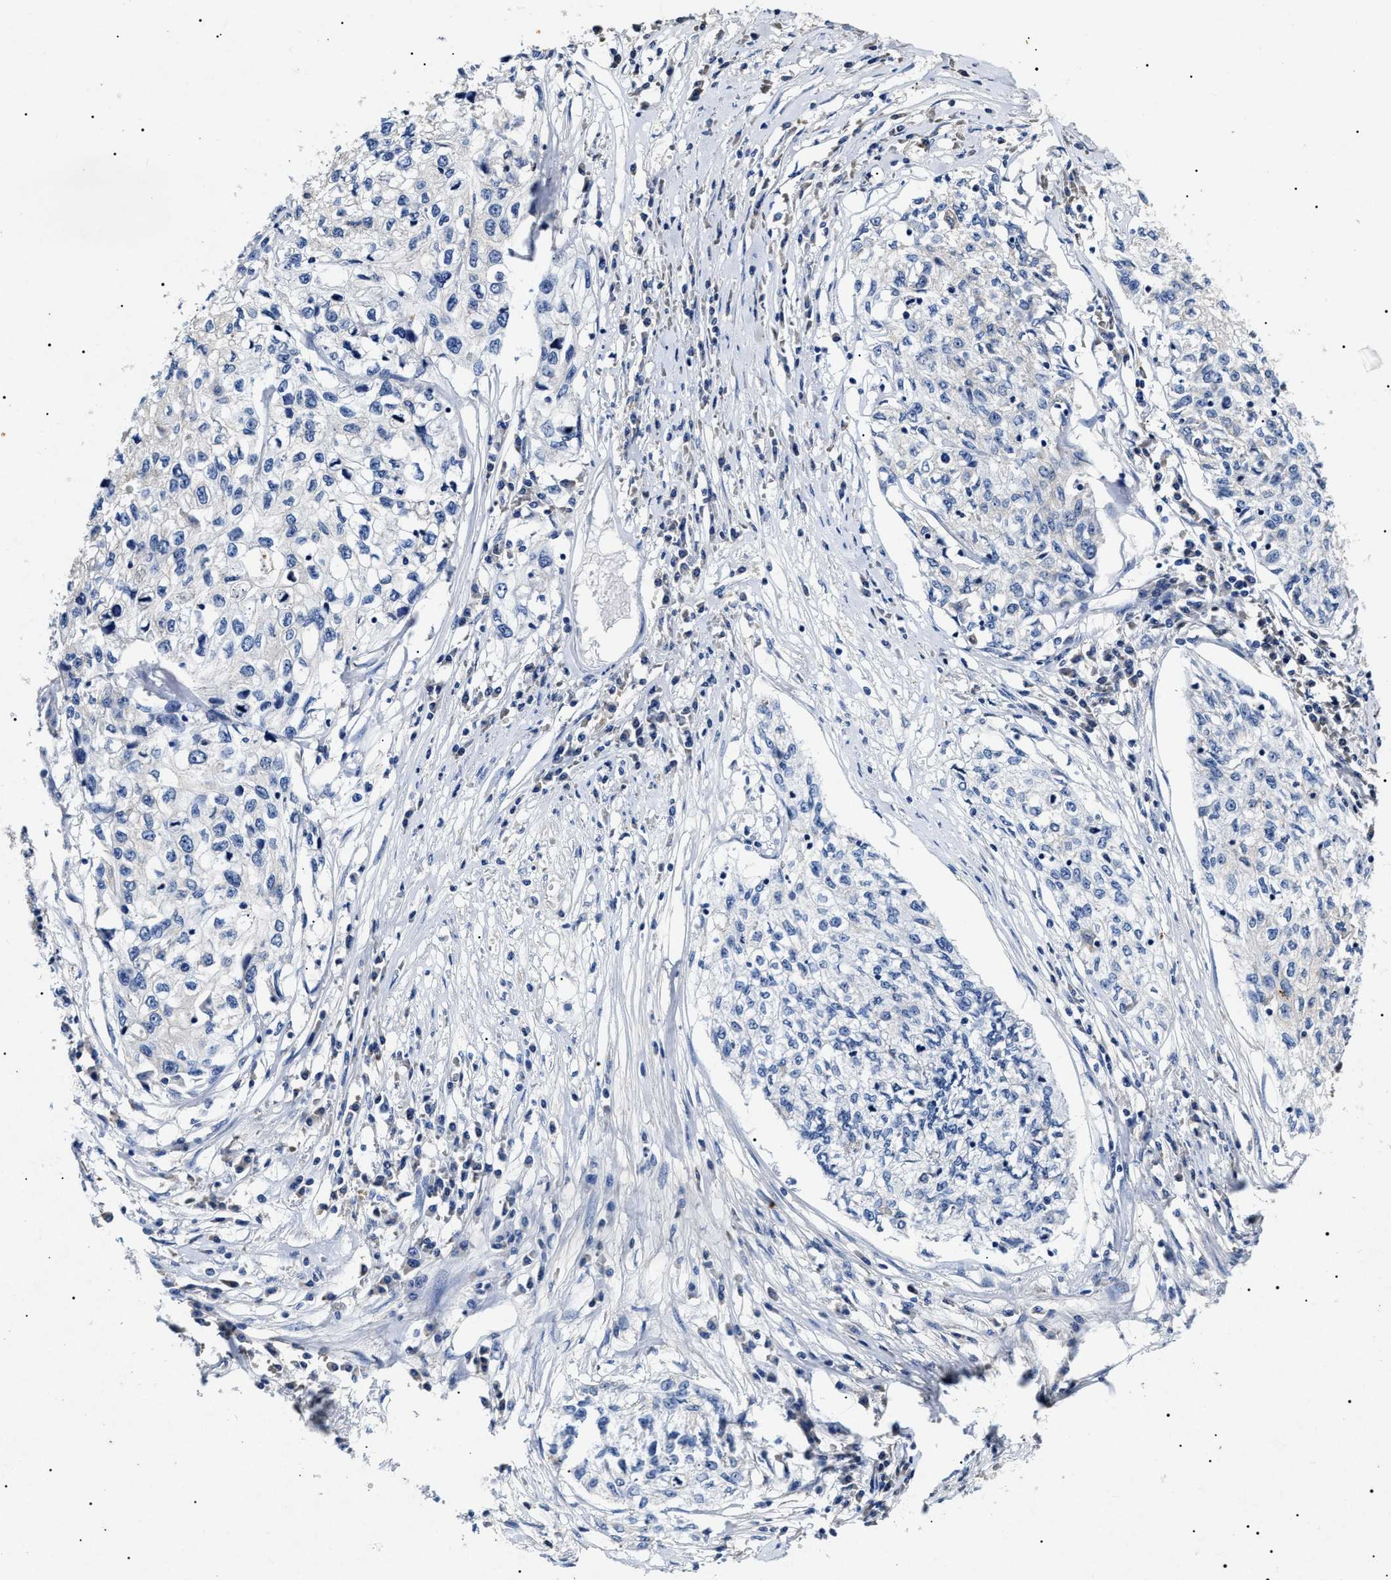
{"staining": {"intensity": "negative", "quantity": "none", "location": "none"}, "tissue": "cervical cancer", "cell_type": "Tumor cells", "image_type": "cancer", "snomed": [{"axis": "morphology", "description": "Squamous cell carcinoma, NOS"}, {"axis": "topography", "description": "Cervix"}], "caption": "Tumor cells show no significant expression in cervical cancer.", "gene": "LRRC8E", "patient": {"sex": "female", "age": 57}}